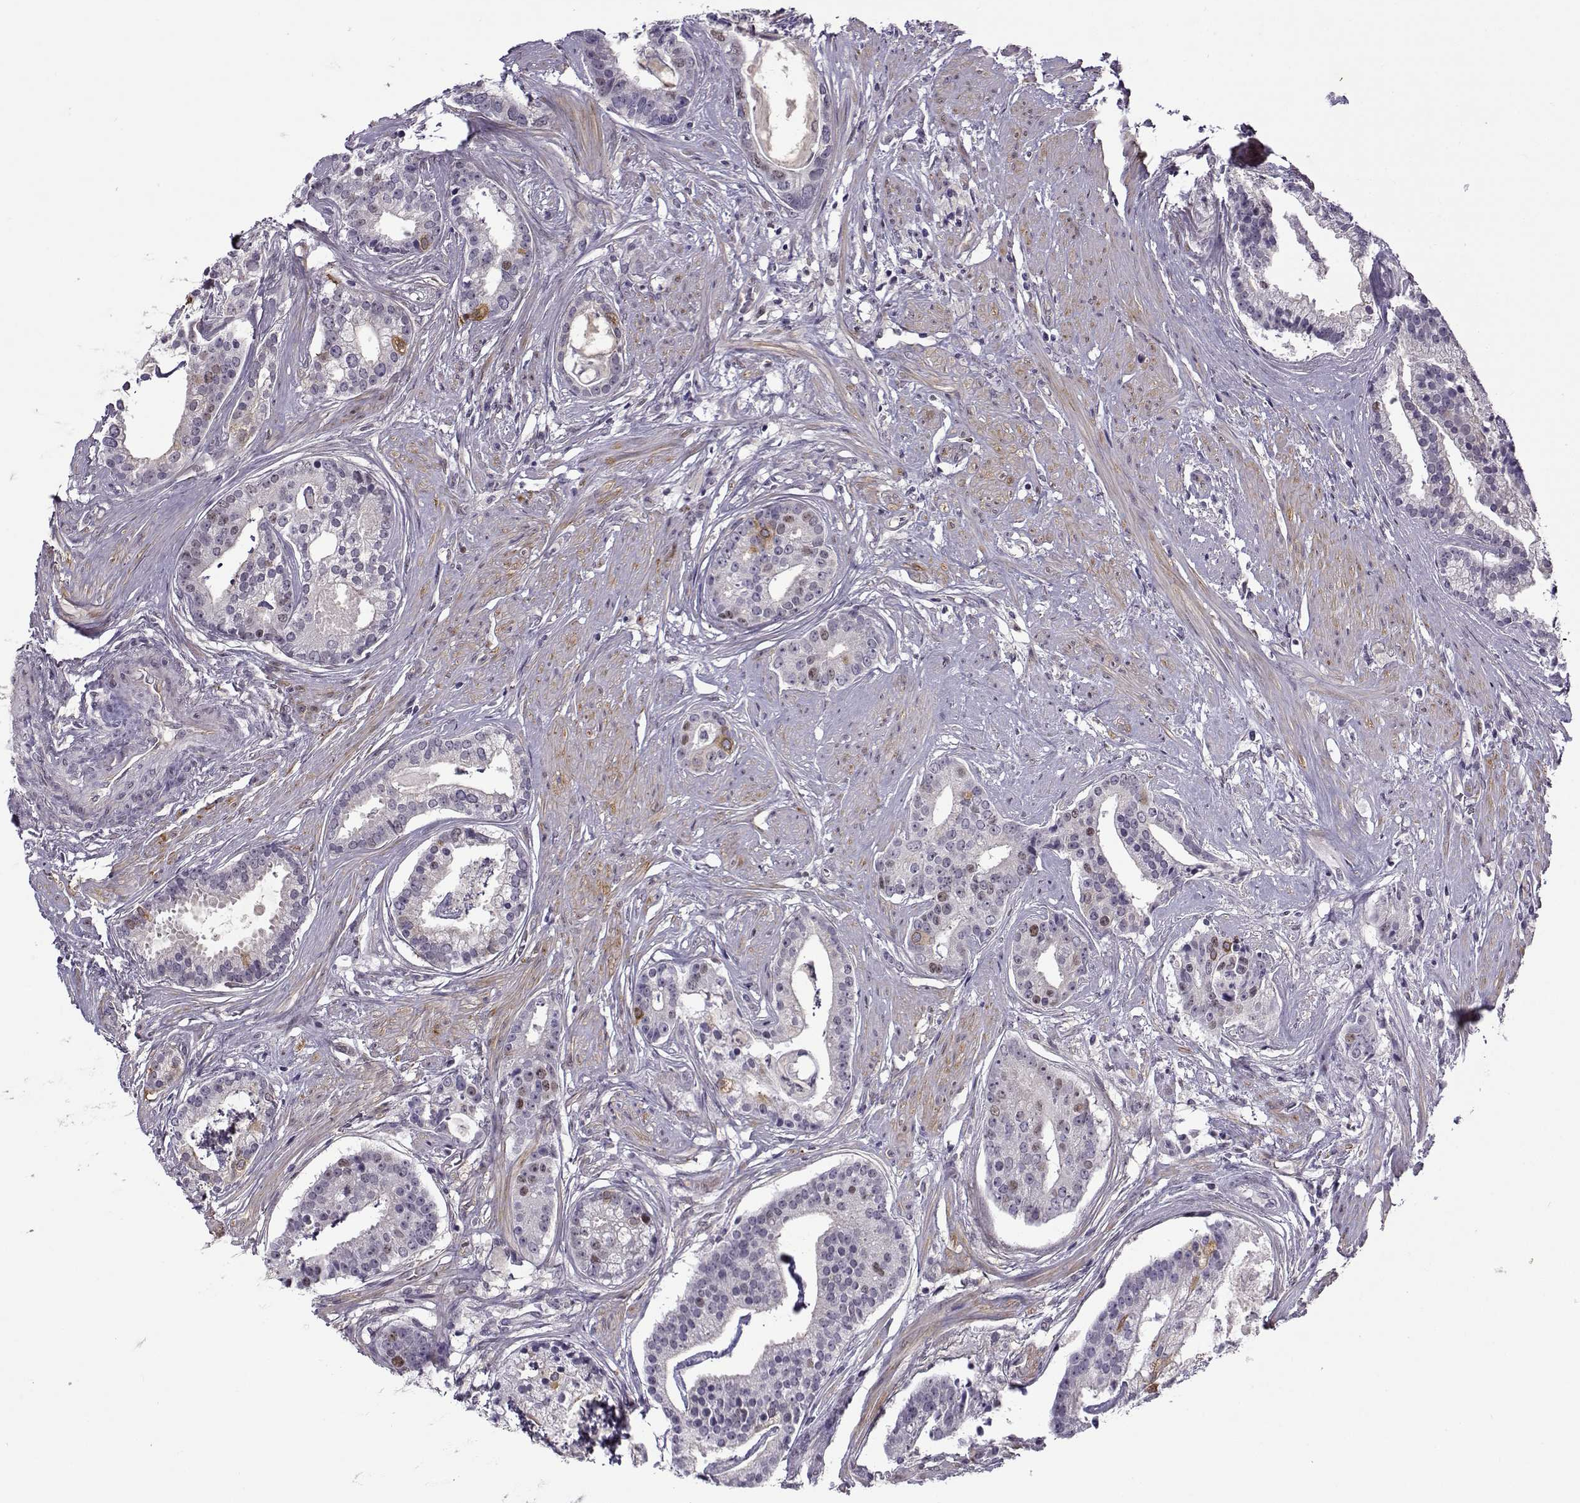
{"staining": {"intensity": "moderate", "quantity": "<25%", "location": "cytoplasmic/membranous"}, "tissue": "prostate cancer", "cell_type": "Tumor cells", "image_type": "cancer", "snomed": [{"axis": "morphology", "description": "Adenocarcinoma, NOS"}, {"axis": "topography", "description": "Prostate and seminal vesicle, NOS"}, {"axis": "topography", "description": "Prostate"}], "caption": "Brown immunohistochemical staining in human prostate cancer (adenocarcinoma) exhibits moderate cytoplasmic/membranous expression in approximately <25% of tumor cells. (Brightfield microscopy of DAB IHC at high magnification).", "gene": "BACH1", "patient": {"sex": "male", "age": 44}}